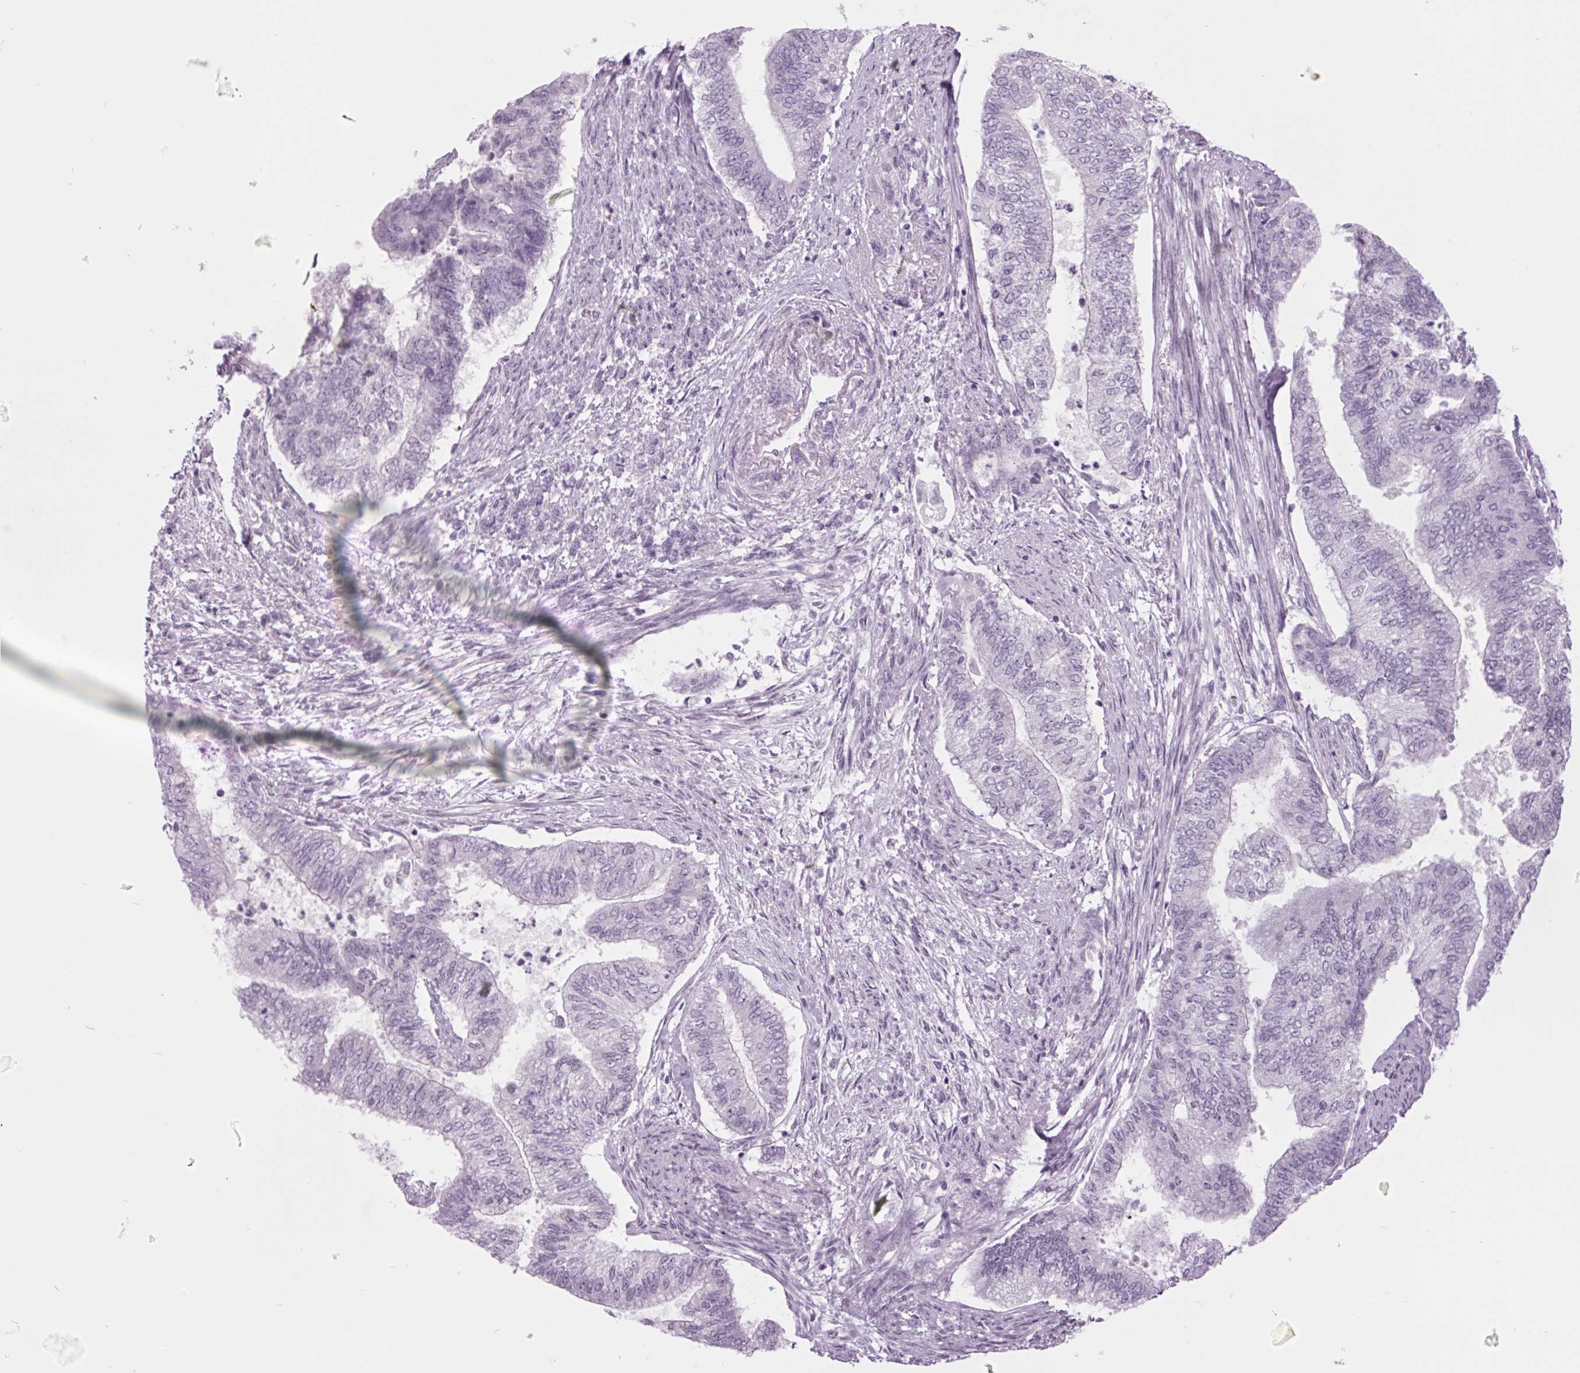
{"staining": {"intensity": "negative", "quantity": "none", "location": "none"}, "tissue": "endometrial cancer", "cell_type": "Tumor cells", "image_type": "cancer", "snomed": [{"axis": "morphology", "description": "Adenocarcinoma, NOS"}, {"axis": "topography", "description": "Endometrium"}], "caption": "Image shows no significant protein staining in tumor cells of endometrial adenocarcinoma. Brightfield microscopy of immunohistochemistry stained with DAB (brown) and hematoxylin (blue), captured at high magnification.", "gene": "ODAD2", "patient": {"sex": "female", "age": 65}}